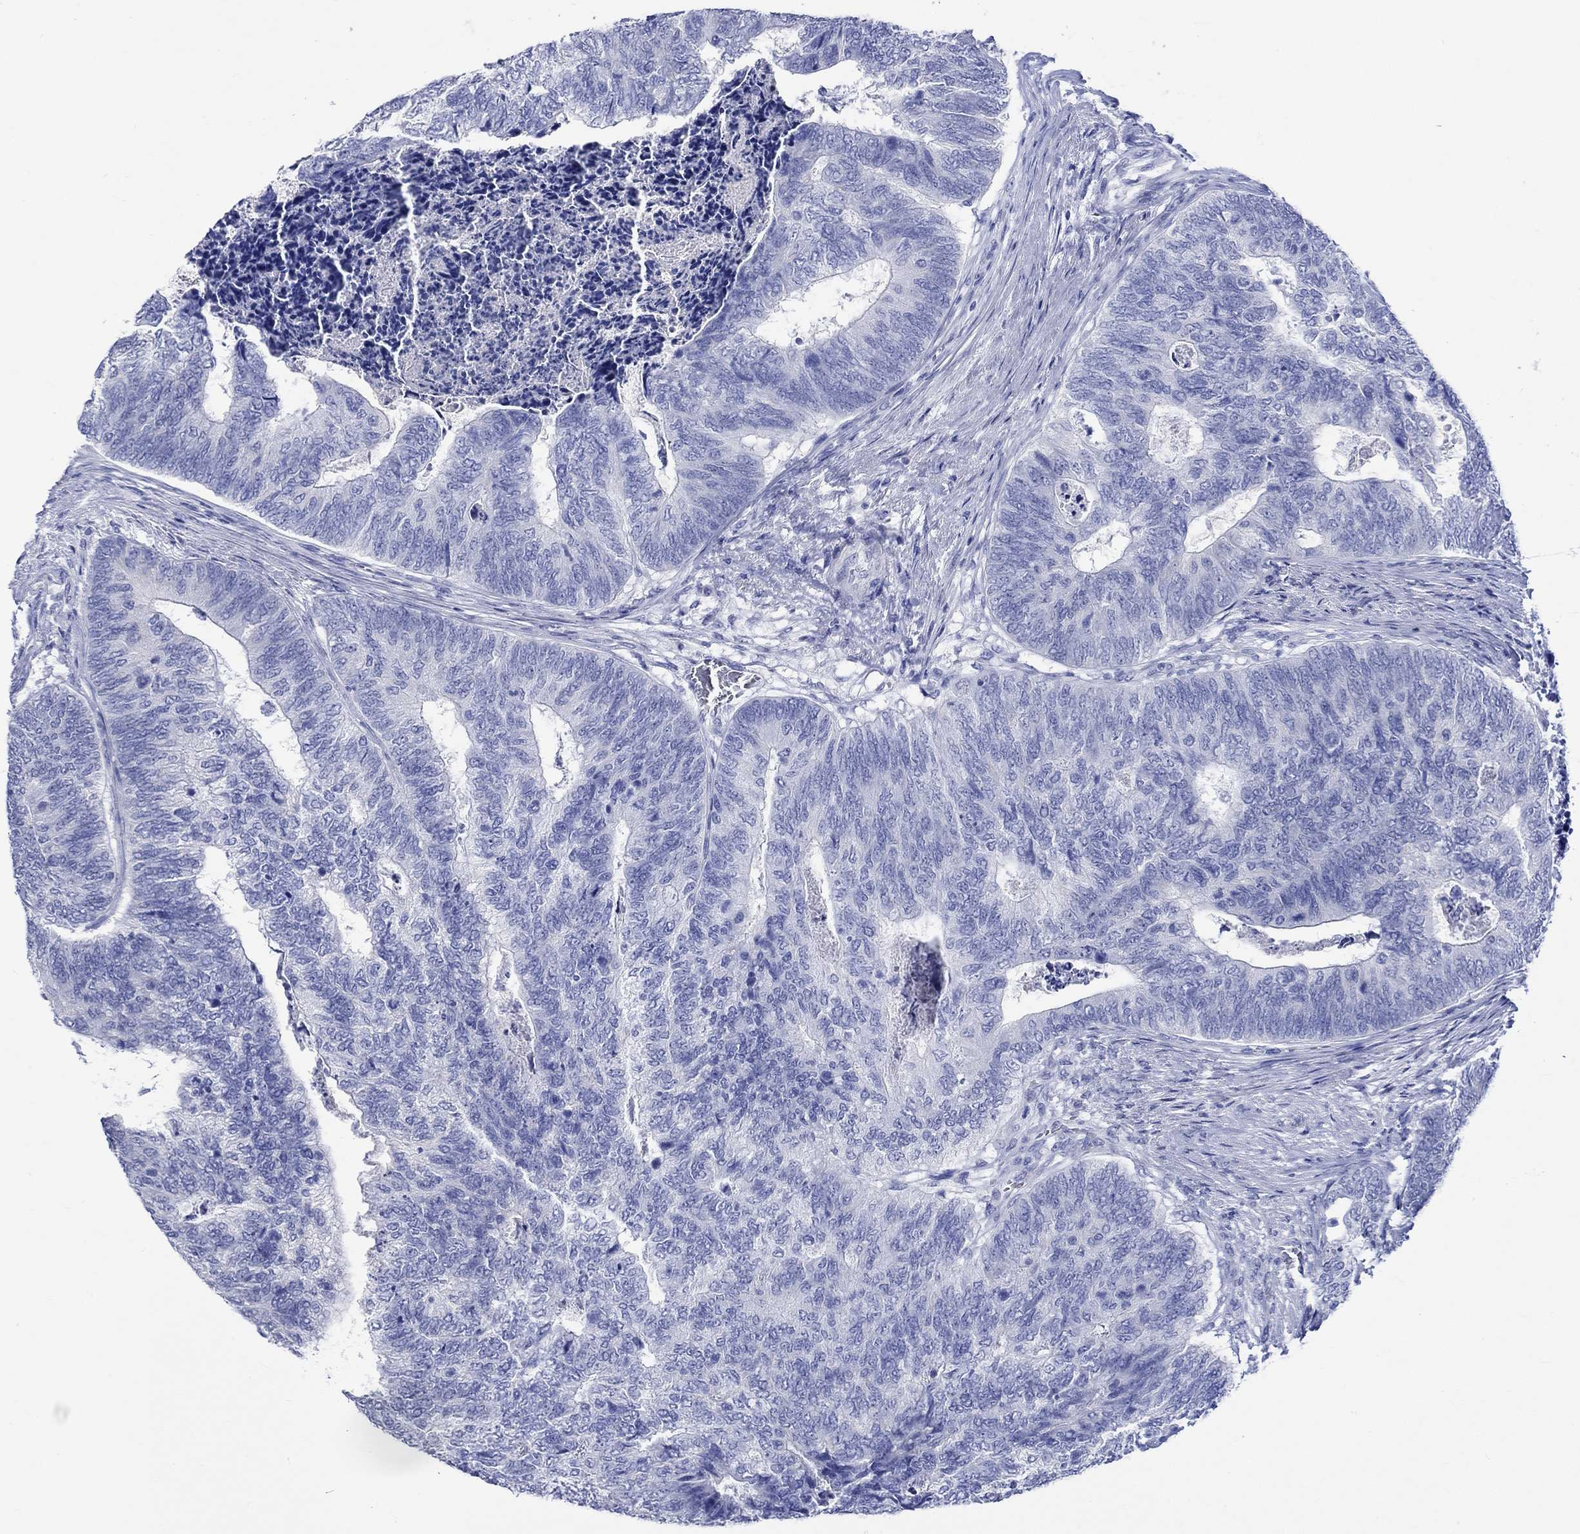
{"staining": {"intensity": "negative", "quantity": "none", "location": "none"}, "tissue": "colorectal cancer", "cell_type": "Tumor cells", "image_type": "cancer", "snomed": [{"axis": "morphology", "description": "Adenocarcinoma, NOS"}, {"axis": "topography", "description": "Colon"}], "caption": "Protein analysis of colorectal cancer shows no significant expression in tumor cells.", "gene": "HARBI1", "patient": {"sex": "female", "age": 67}}